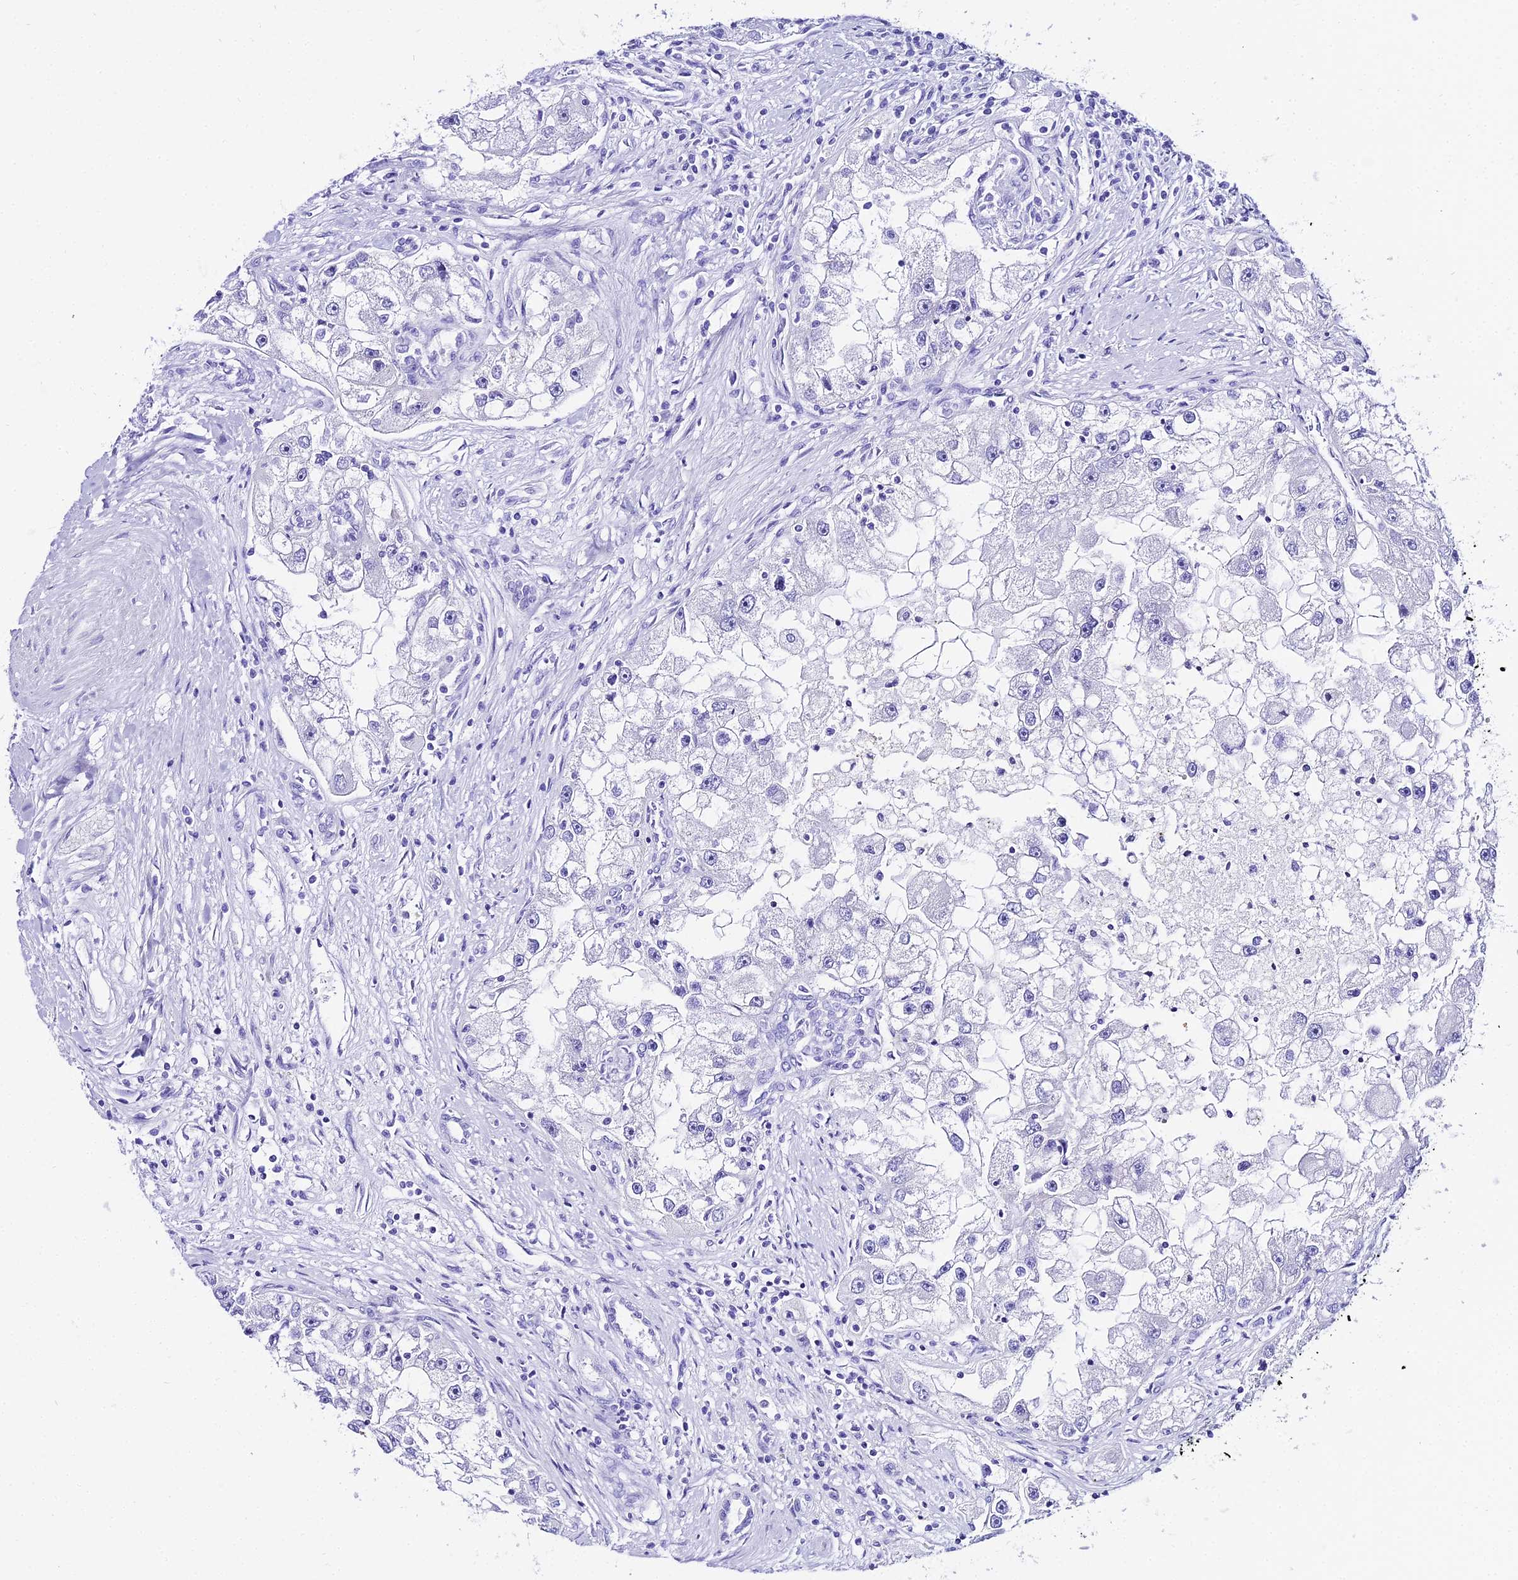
{"staining": {"intensity": "negative", "quantity": "none", "location": "none"}, "tissue": "renal cancer", "cell_type": "Tumor cells", "image_type": "cancer", "snomed": [{"axis": "morphology", "description": "Adenocarcinoma, NOS"}, {"axis": "topography", "description": "Kidney"}], "caption": "This is a histopathology image of IHC staining of renal cancer, which shows no staining in tumor cells. Nuclei are stained in blue.", "gene": "TRMT44", "patient": {"sex": "male", "age": 63}}